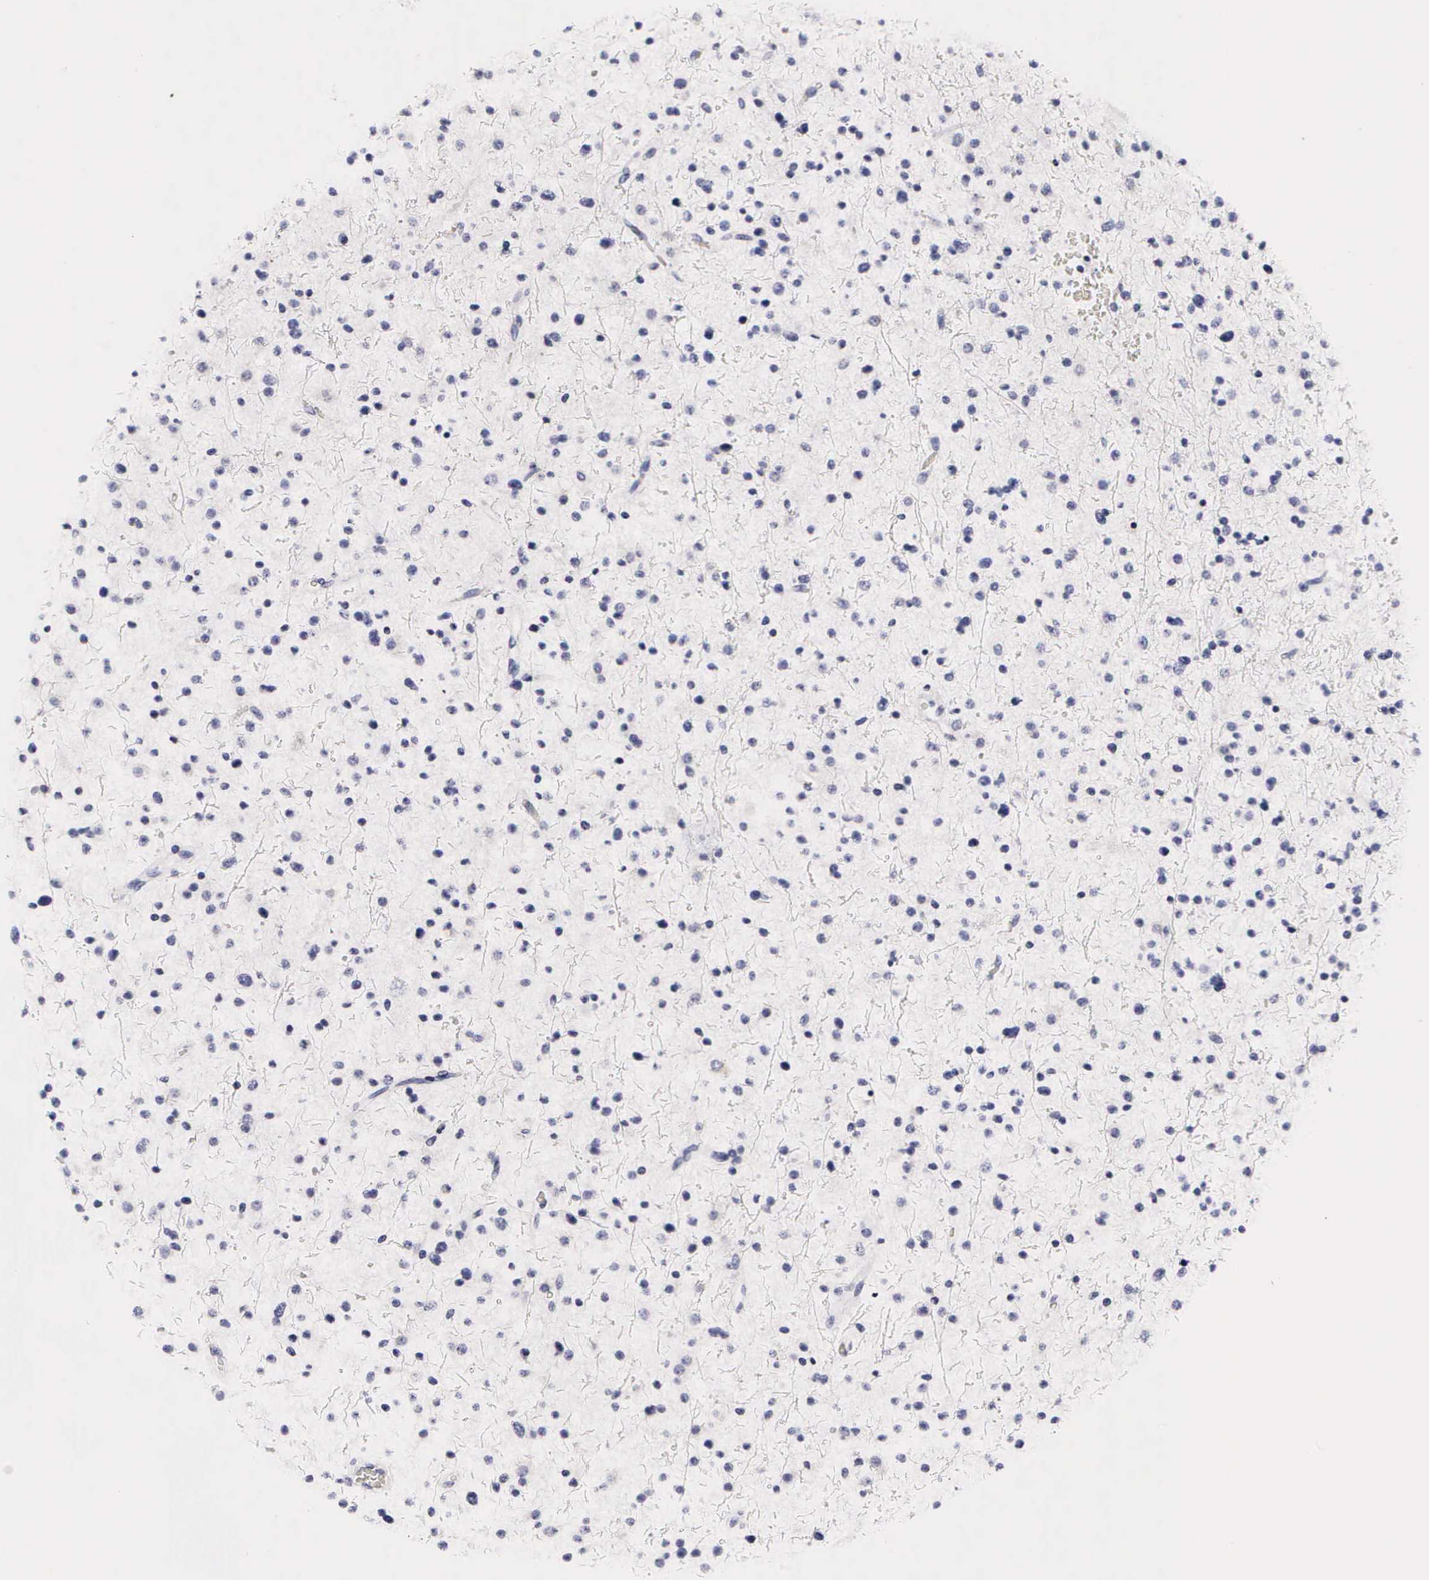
{"staining": {"intensity": "negative", "quantity": "none", "location": "none"}, "tissue": "glioma", "cell_type": "Tumor cells", "image_type": "cancer", "snomed": [{"axis": "morphology", "description": "Glioma, malignant, Low grade"}, {"axis": "topography", "description": "Brain"}], "caption": "Immunohistochemistry (IHC) photomicrograph of human low-grade glioma (malignant) stained for a protein (brown), which shows no staining in tumor cells. Nuclei are stained in blue.", "gene": "RNASE6", "patient": {"sex": "female", "age": 36}}